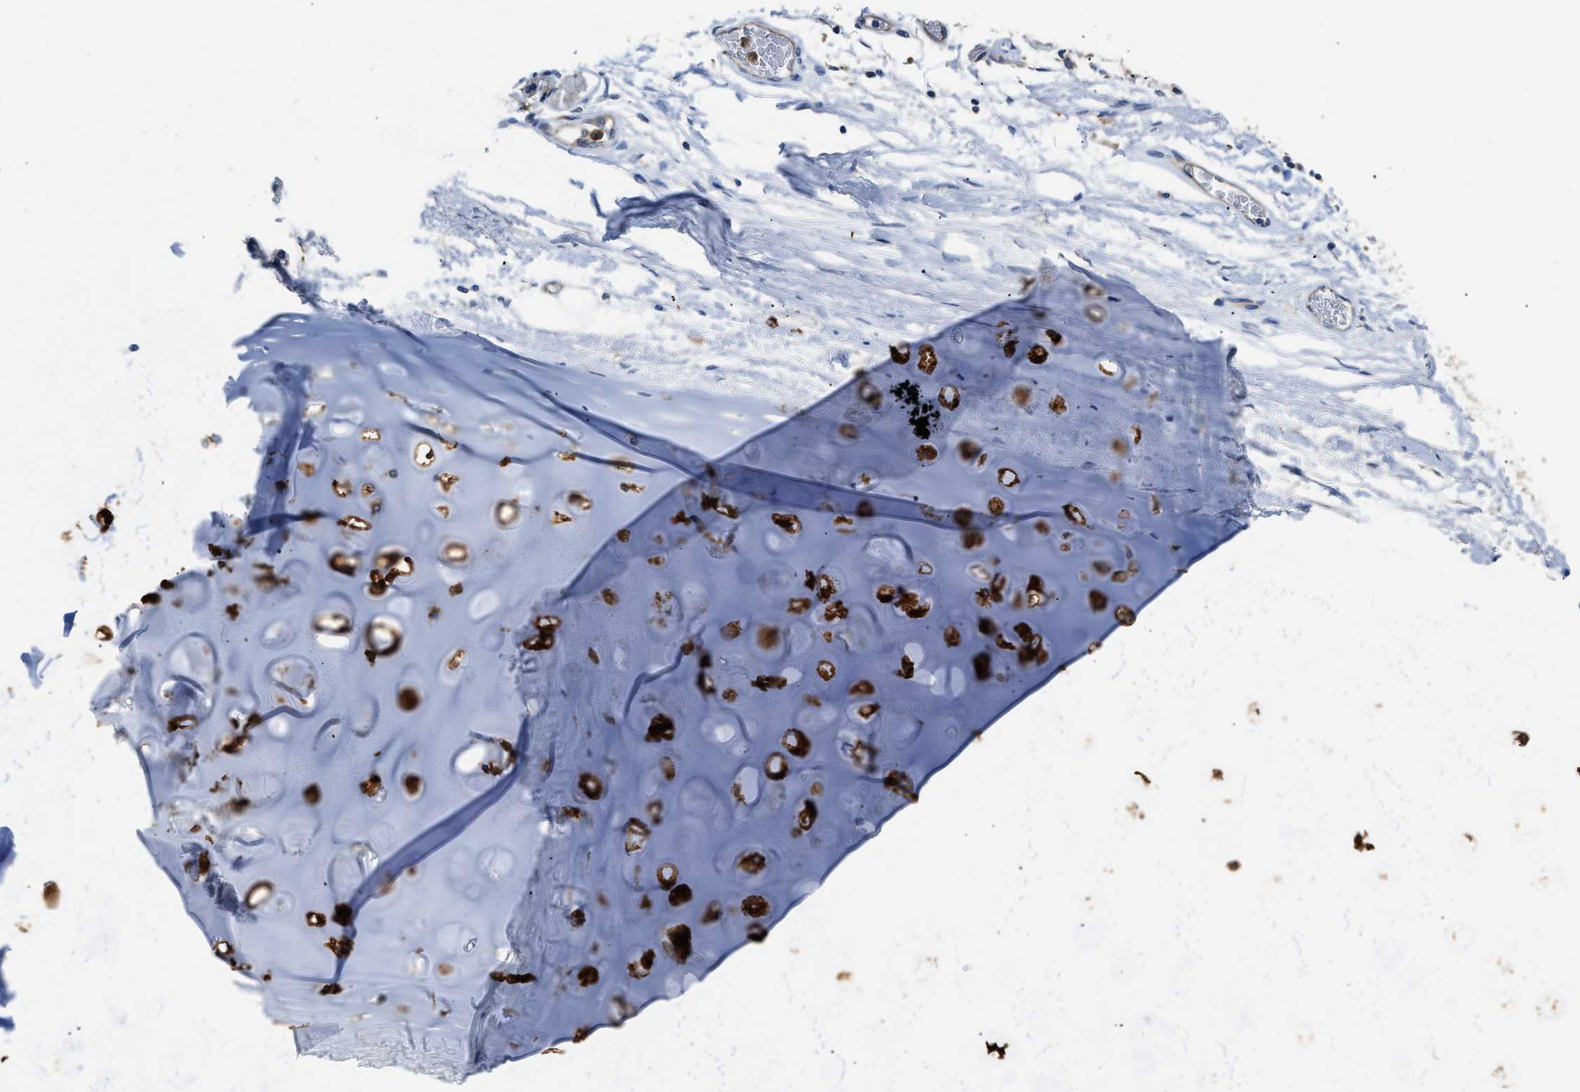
{"staining": {"intensity": "negative", "quantity": "none", "location": "none"}, "tissue": "adipose tissue", "cell_type": "Adipocytes", "image_type": "normal", "snomed": [{"axis": "morphology", "description": "Normal tissue, NOS"}, {"axis": "topography", "description": "Cartilage tissue"}, {"axis": "topography", "description": "Lung"}], "caption": "IHC photomicrograph of normal adipose tissue: human adipose tissue stained with DAB demonstrates no significant protein staining in adipocytes. Brightfield microscopy of immunohistochemistry stained with DAB (3,3'-diaminobenzidine) (brown) and hematoxylin (blue), captured at high magnification.", "gene": "PKM", "patient": {"sex": "female", "age": 77}}